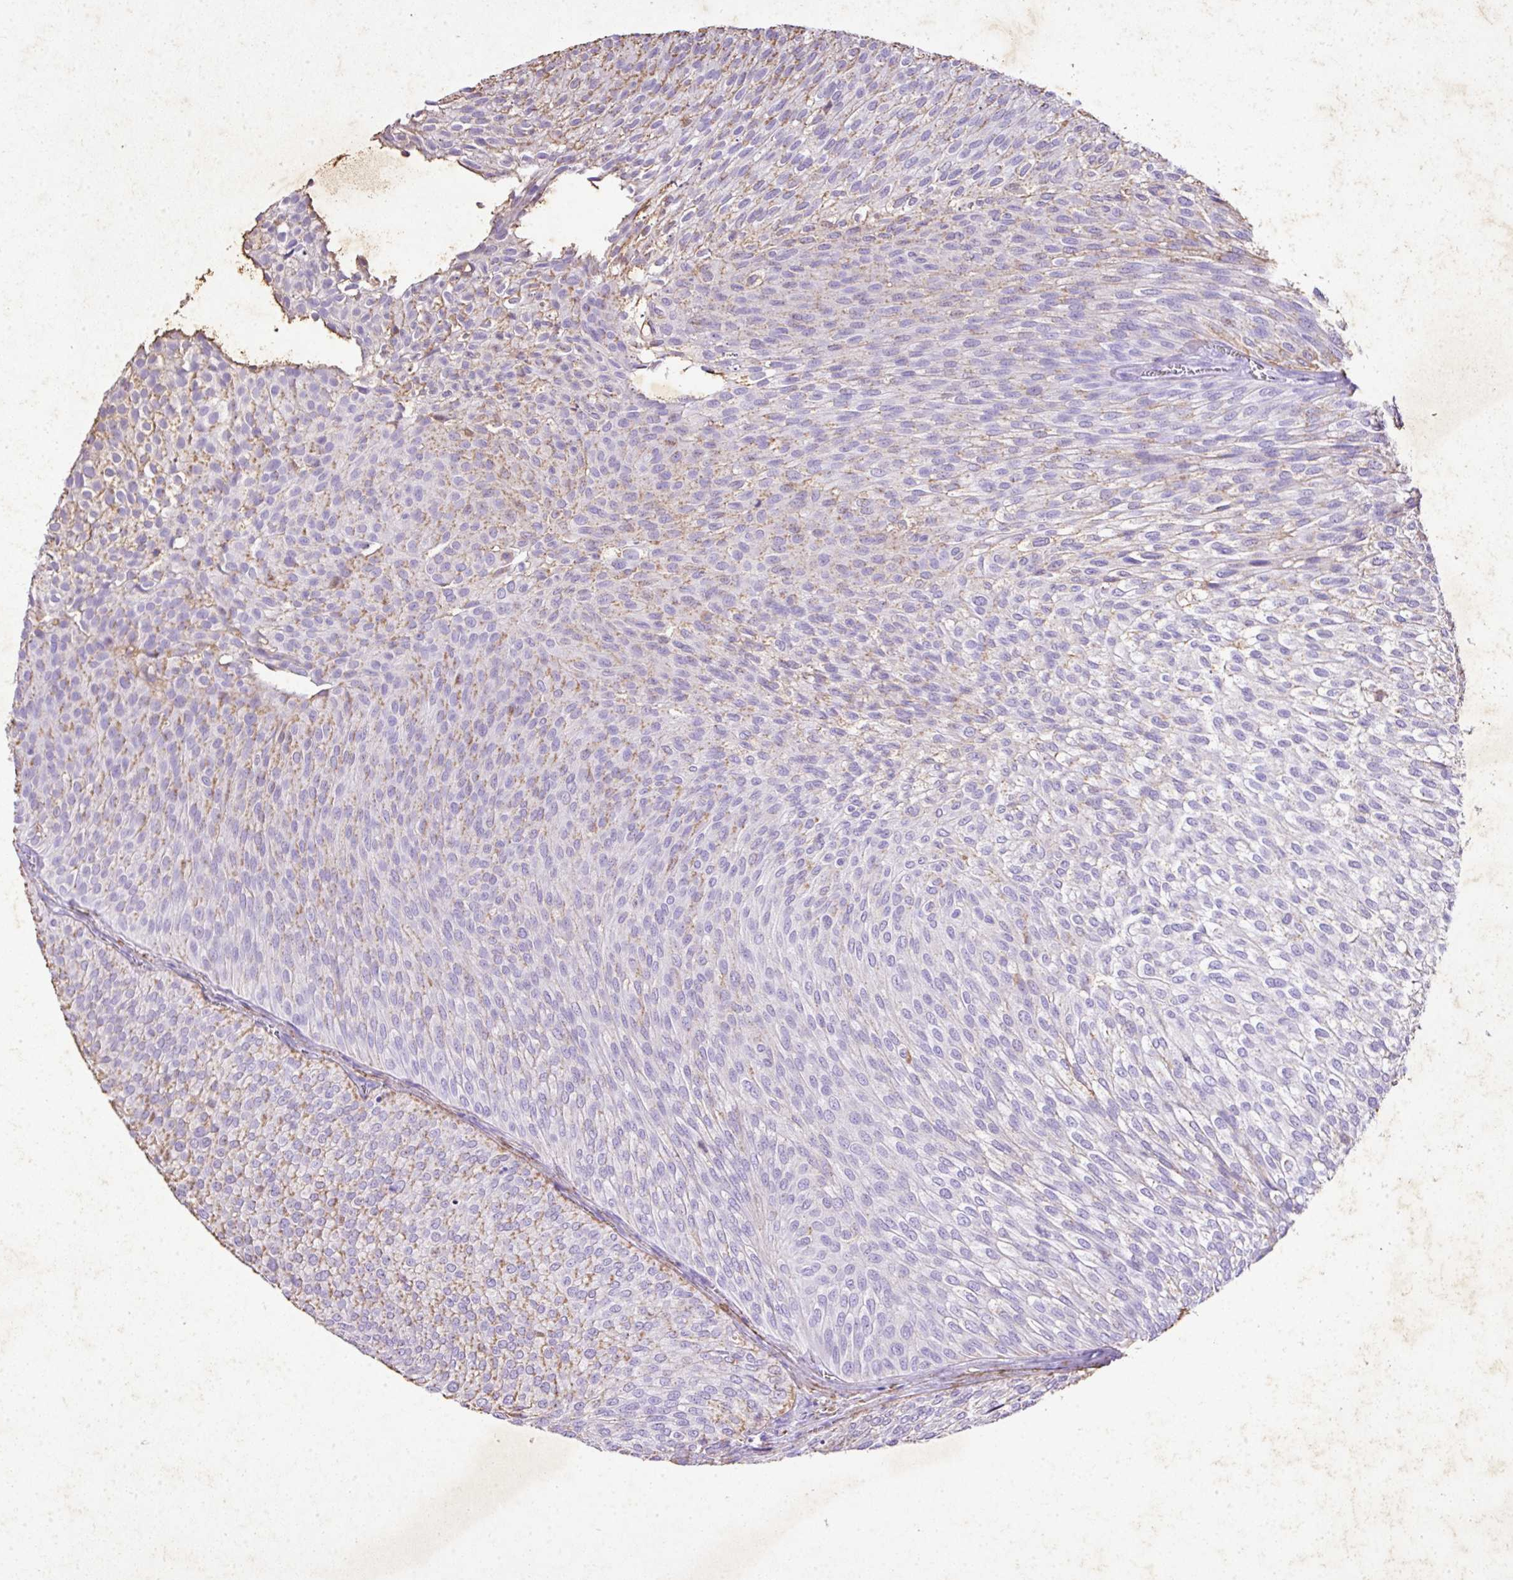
{"staining": {"intensity": "weak", "quantity": "<25%", "location": "cytoplasmic/membranous"}, "tissue": "urothelial cancer", "cell_type": "Tumor cells", "image_type": "cancer", "snomed": [{"axis": "morphology", "description": "Urothelial carcinoma, Low grade"}, {"axis": "topography", "description": "Urinary bladder"}], "caption": "Low-grade urothelial carcinoma was stained to show a protein in brown. There is no significant expression in tumor cells.", "gene": "KCNJ11", "patient": {"sex": "male", "age": 91}}